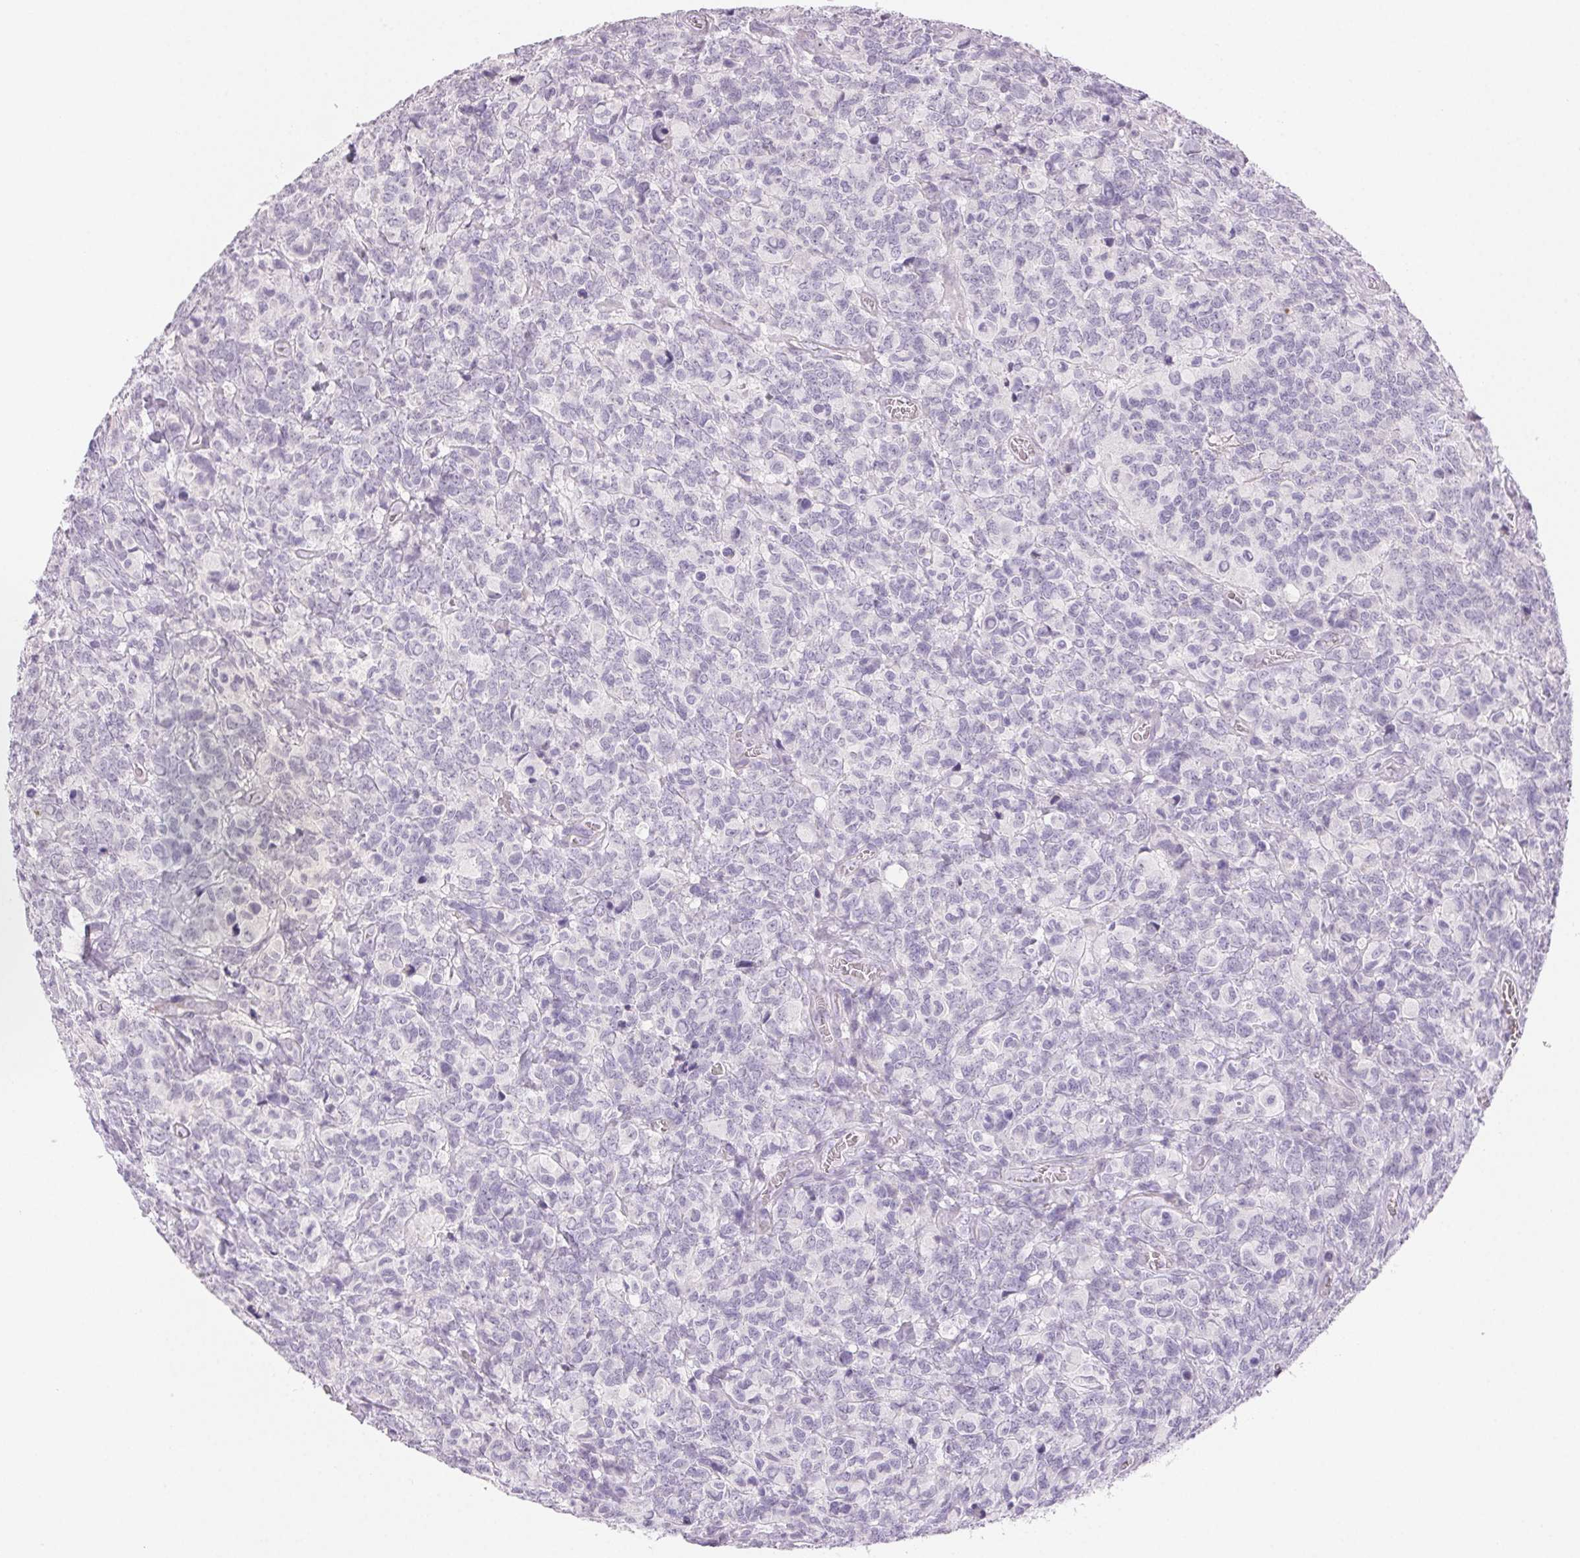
{"staining": {"intensity": "negative", "quantity": "none", "location": "none"}, "tissue": "glioma", "cell_type": "Tumor cells", "image_type": "cancer", "snomed": [{"axis": "morphology", "description": "Glioma, malignant, High grade"}, {"axis": "topography", "description": "Brain"}], "caption": "The histopathology image demonstrates no significant positivity in tumor cells of glioma. (Brightfield microscopy of DAB immunohistochemistry at high magnification).", "gene": "BPIFB2", "patient": {"sex": "male", "age": 39}}